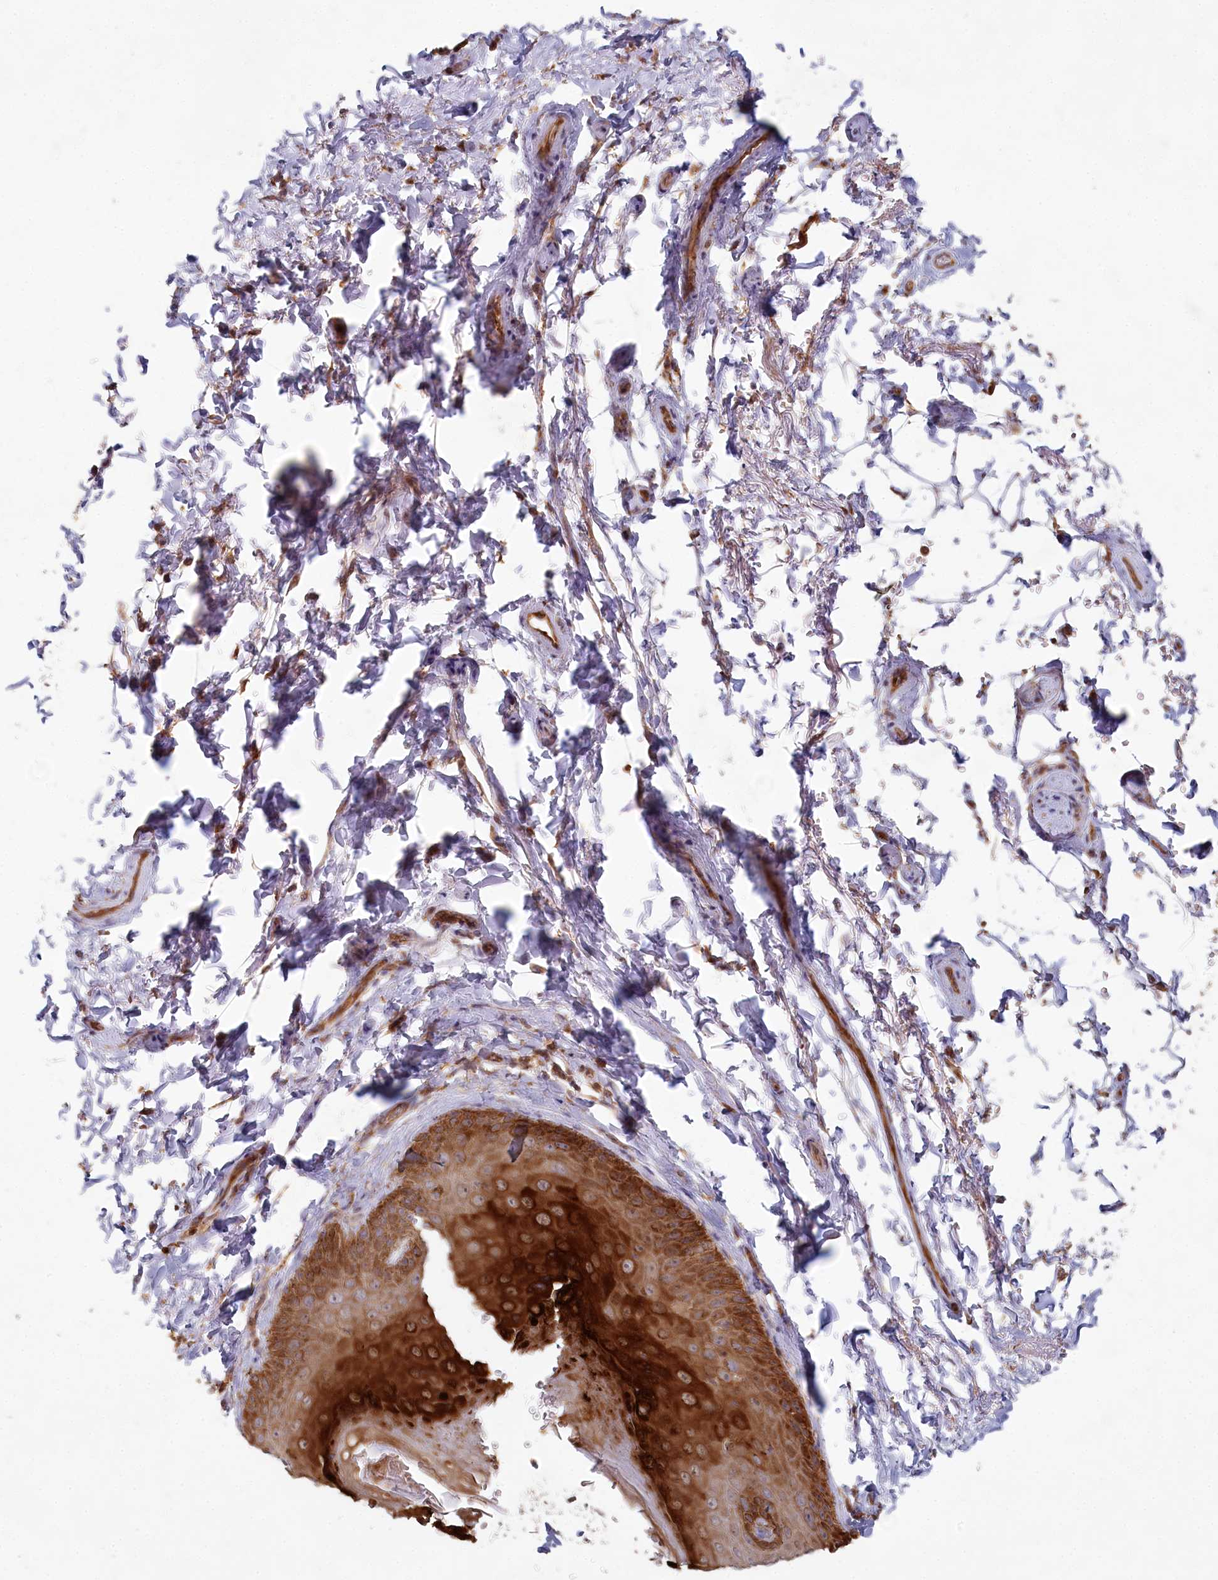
{"staining": {"intensity": "strong", "quantity": ">75%", "location": "cytoplasmic/membranous"}, "tissue": "skin", "cell_type": "Epidermal cells", "image_type": "normal", "snomed": [{"axis": "morphology", "description": "Normal tissue, NOS"}, {"axis": "topography", "description": "Anal"}], "caption": "Epidermal cells display high levels of strong cytoplasmic/membranous expression in approximately >75% of cells in unremarkable skin.", "gene": "HAL", "patient": {"sex": "male", "age": 44}}